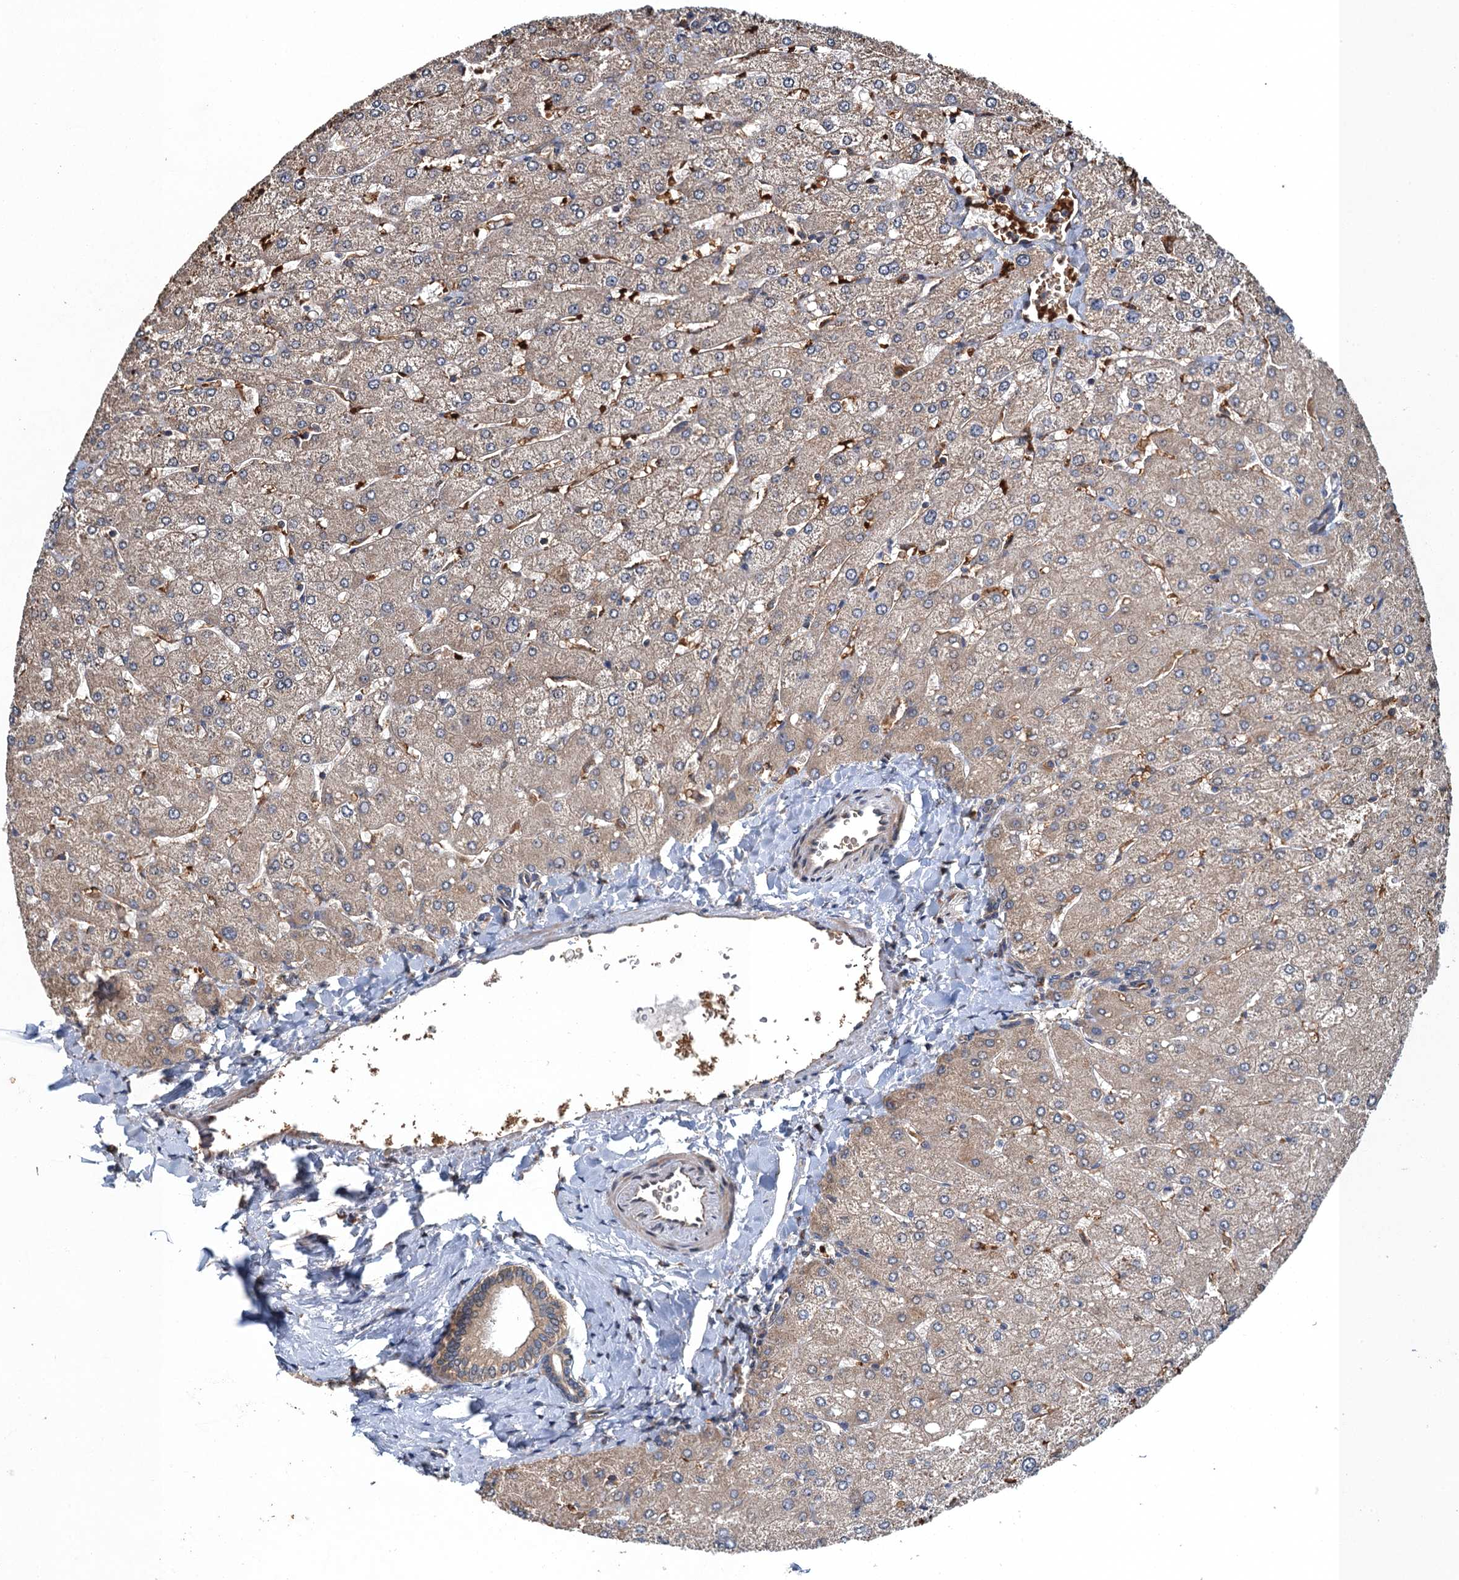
{"staining": {"intensity": "weak", "quantity": "25%-75%", "location": "cytoplasmic/membranous"}, "tissue": "liver", "cell_type": "Cholangiocytes", "image_type": "normal", "snomed": [{"axis": "morphology", "description": "Normal tissue, NOS"}, {"axis": "topography", "description": "Liver"}], "caption": "Unremarkable liver reveals weak cytoplasmic/membranous staining in about 25%-75% of cholangiocytes, visualized by immunohistochemistry. (brown staining indicates protein expression, while blue staining denotes nuclei).", "gene": "SNX32", "patient": {"sex": "male", "age": 55}}